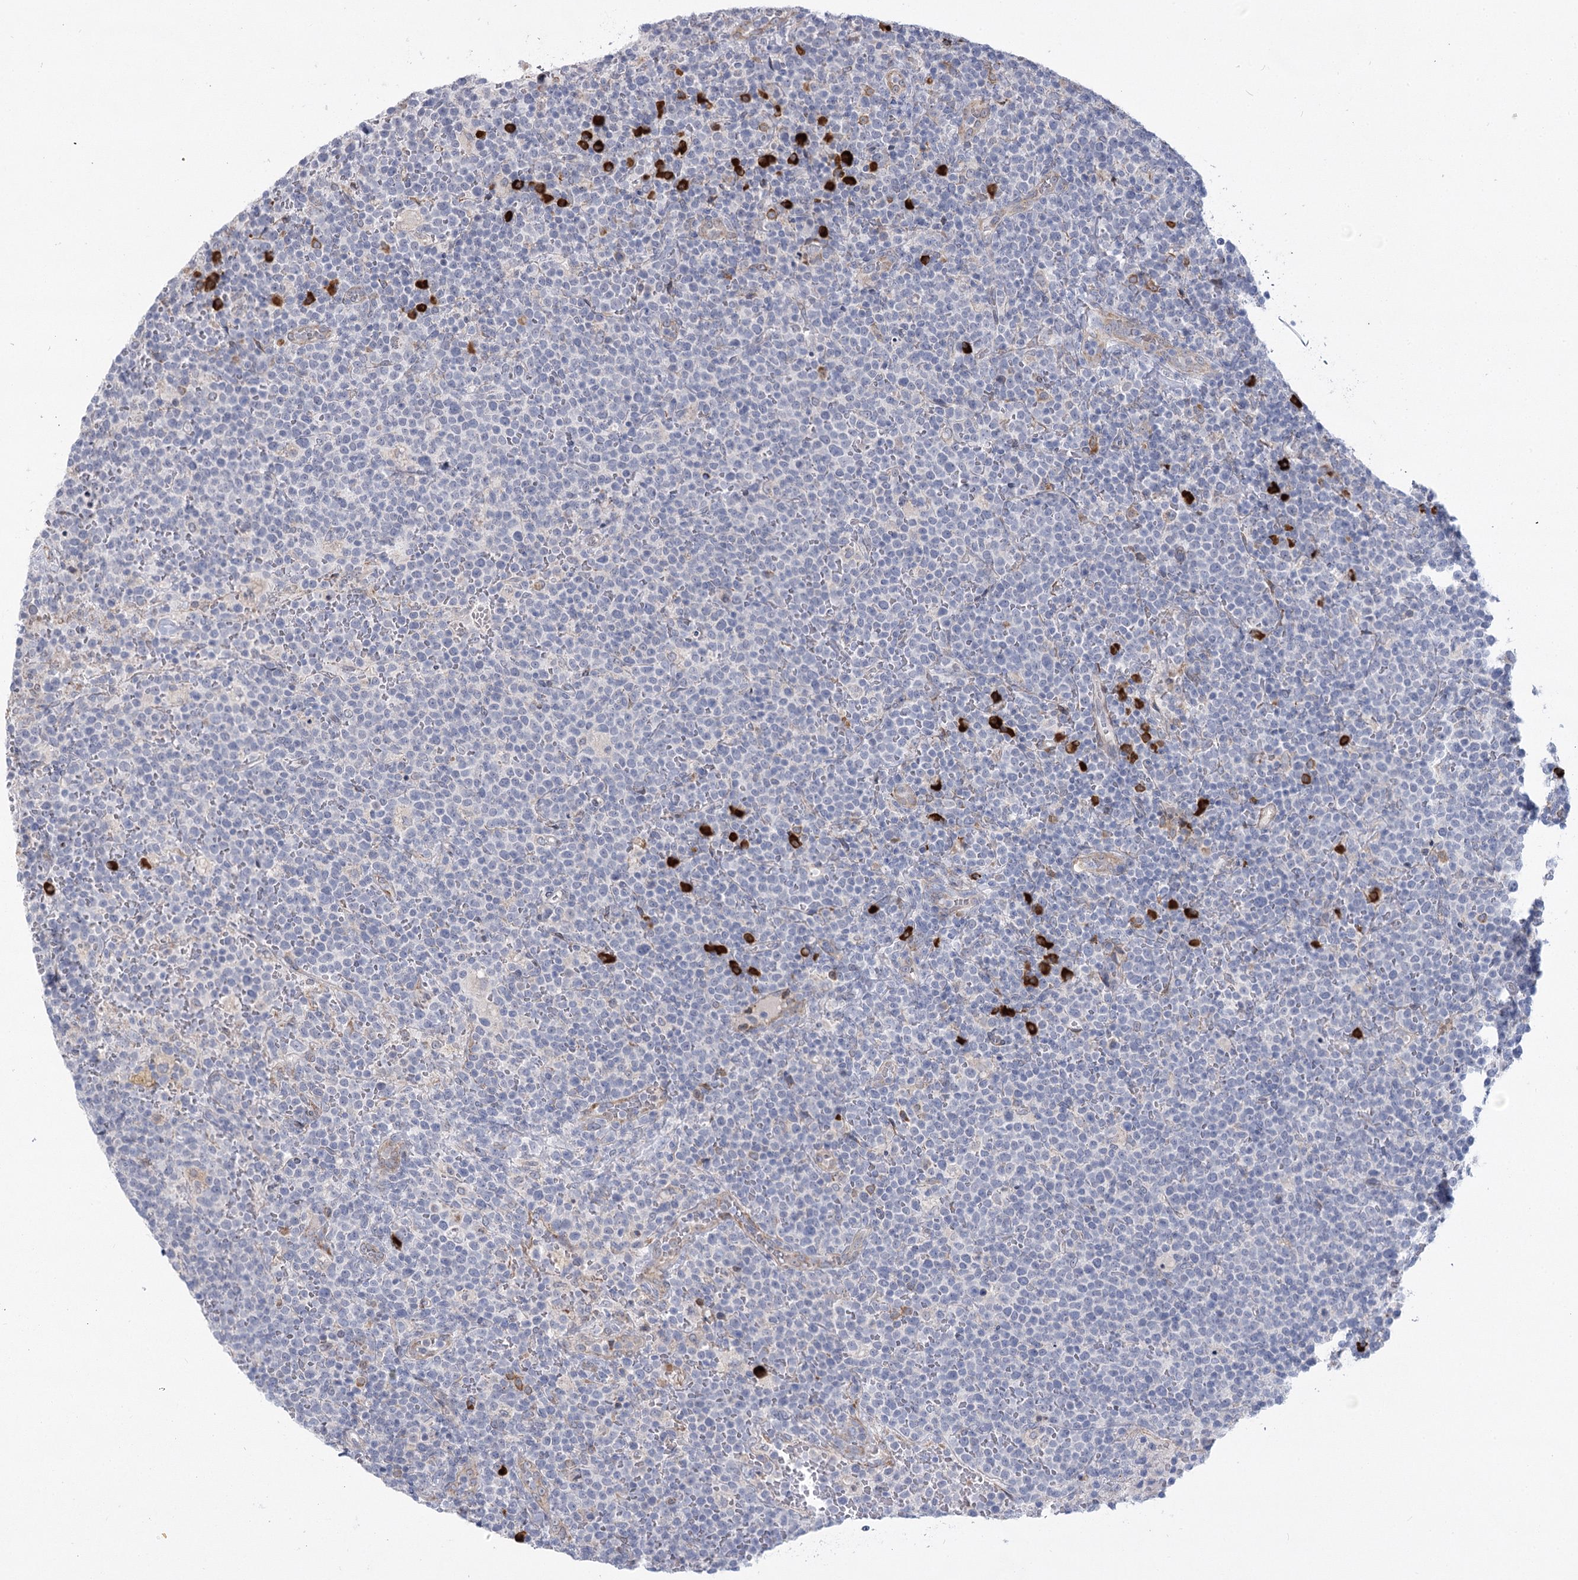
{"staining": {"intensity": "negative", "quantity": "none", "location": "none"}, "tissue": "lymphoma", "cell_type": "Tumor cells", "image_type": "cancer", "snomed": [{"axis": "morphology", "description": "Malignant lymphoma, non-Hodgkin's type, High grade"}, {"axis": "topography", "description": "Lymph node"}], "caption": "Image shows no significant protein staining in tumor cells of malignant lymphoma, non-Hodgkin's type (high-grade).", "gene": "NCKAP5", "patient": {"sex": "male", "age": 61}}